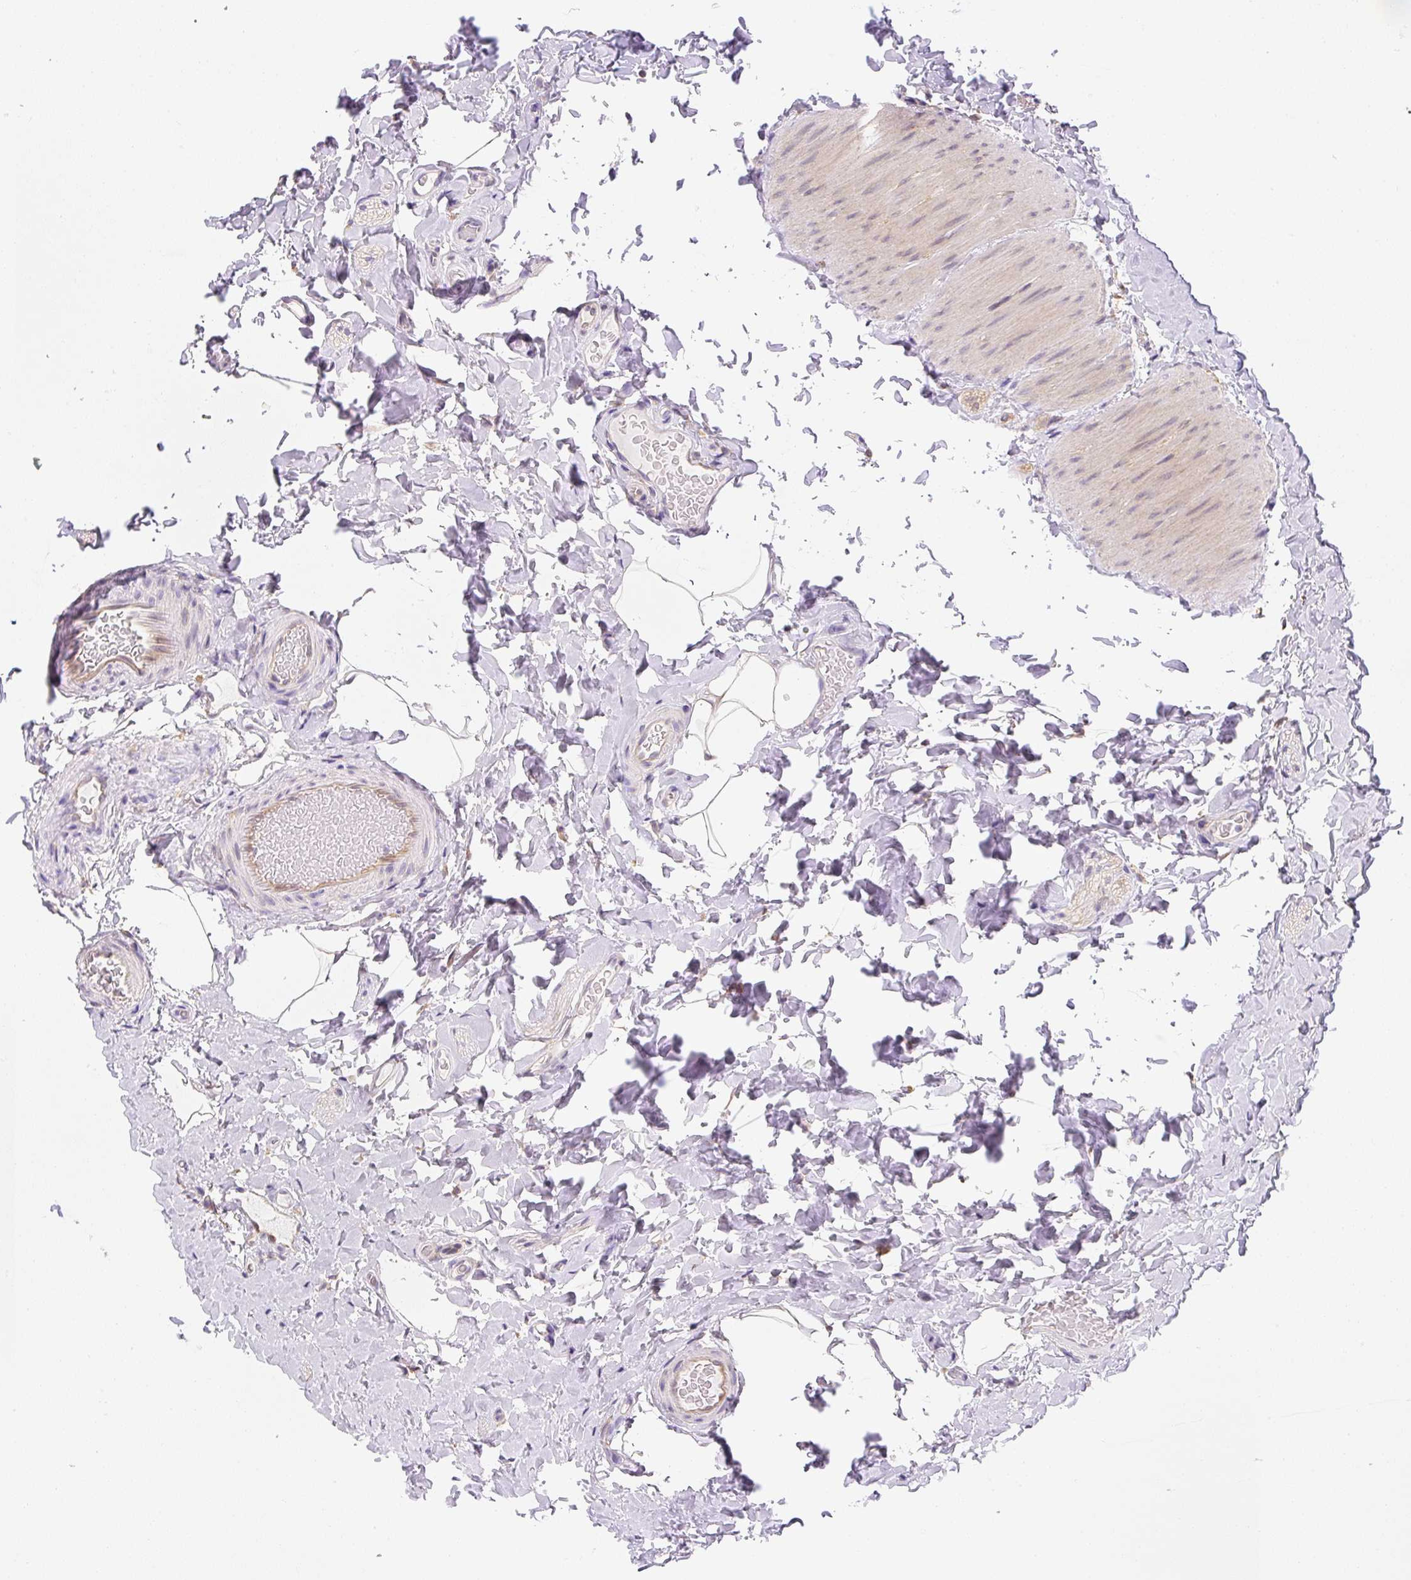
{"staining": {"intensity": "moderate", "quantity": "<25%", "location": "cytoplasmic/membranous"}, "tissue": "colon", "cell_type": "Endothelial cells", "image_type": "normal", "snomed": [{"axis": "morphology", "description": "Normal tissue, NOS"}, {"axis": "topography", "description": "Colon"}], "caption": "Protein staining of benign colon shows moderate cytoplasmic/membranous expression in approximately <25% of endothelial cells. (Stains: DAB (3,3'-diaminobenzidine) in brown, nuclei in blue, Microscopy: brightfield microscopy at high magnification).", "gene": "PLA2G4A", "patient": {"sex": "male", "age": 46}}